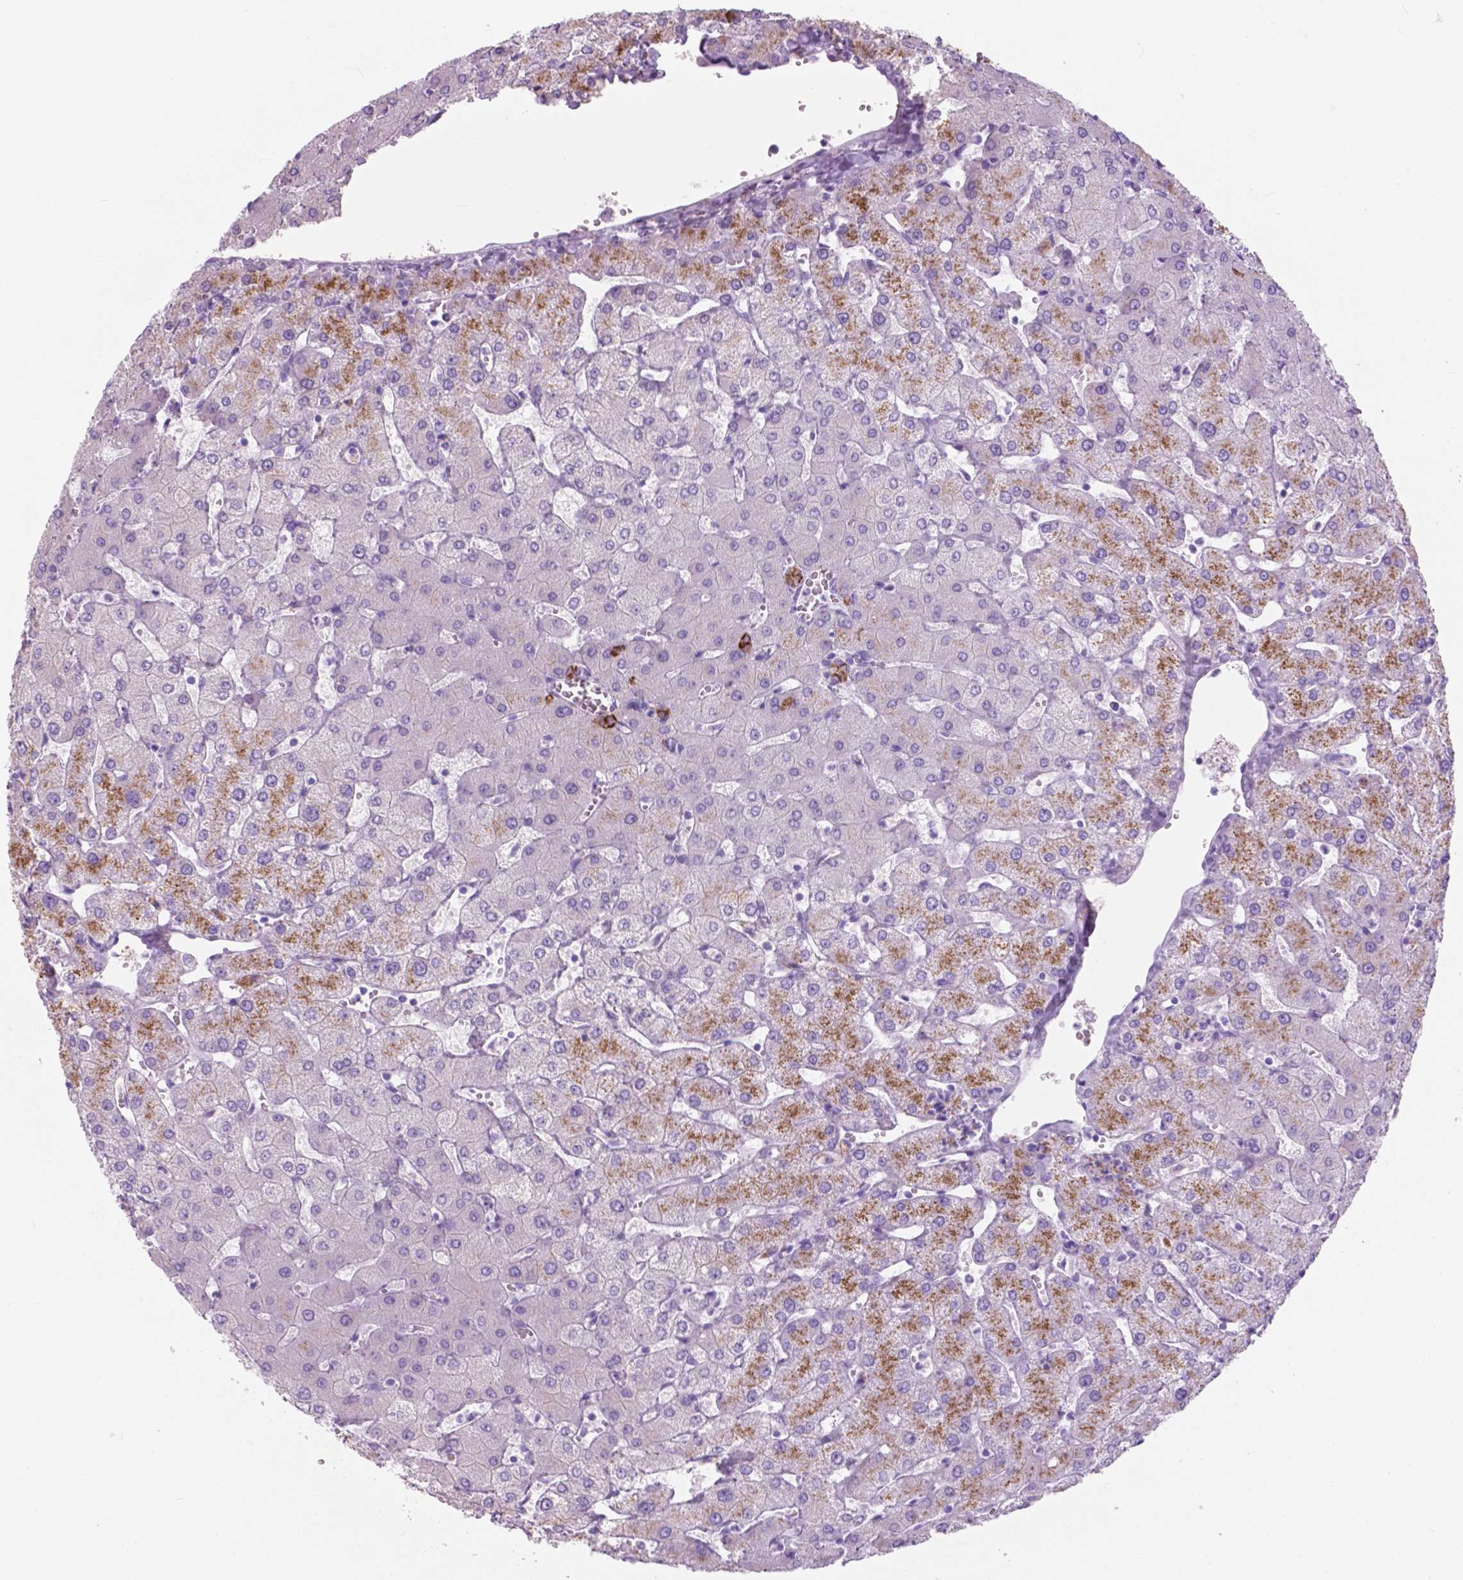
{"staining": {"intensity": "moderate", "quantity": ">75%", "location": "cytoplasmic/membranous"}, "tissue": "liver", "cell_type": "Cholangiocytes", "image_type": "normal", "snomed": [{"axis": "morphology", "description": "Normal tissue, NOS"}, {"axis": "topography", "description": "Liver"}], "caption": "A medium amount of moderate cytoplasmic/membranous staining is identified in about >75% of cholangiocytes in unremarkable liver. The staining was performed using DAB to visualize the protein expression in brown, while the nuclei were stained in blue with hematoxylin (Magnification: 20x).", "gene": "FXYD2", "patient": {"sex": "female", "age": 54}}